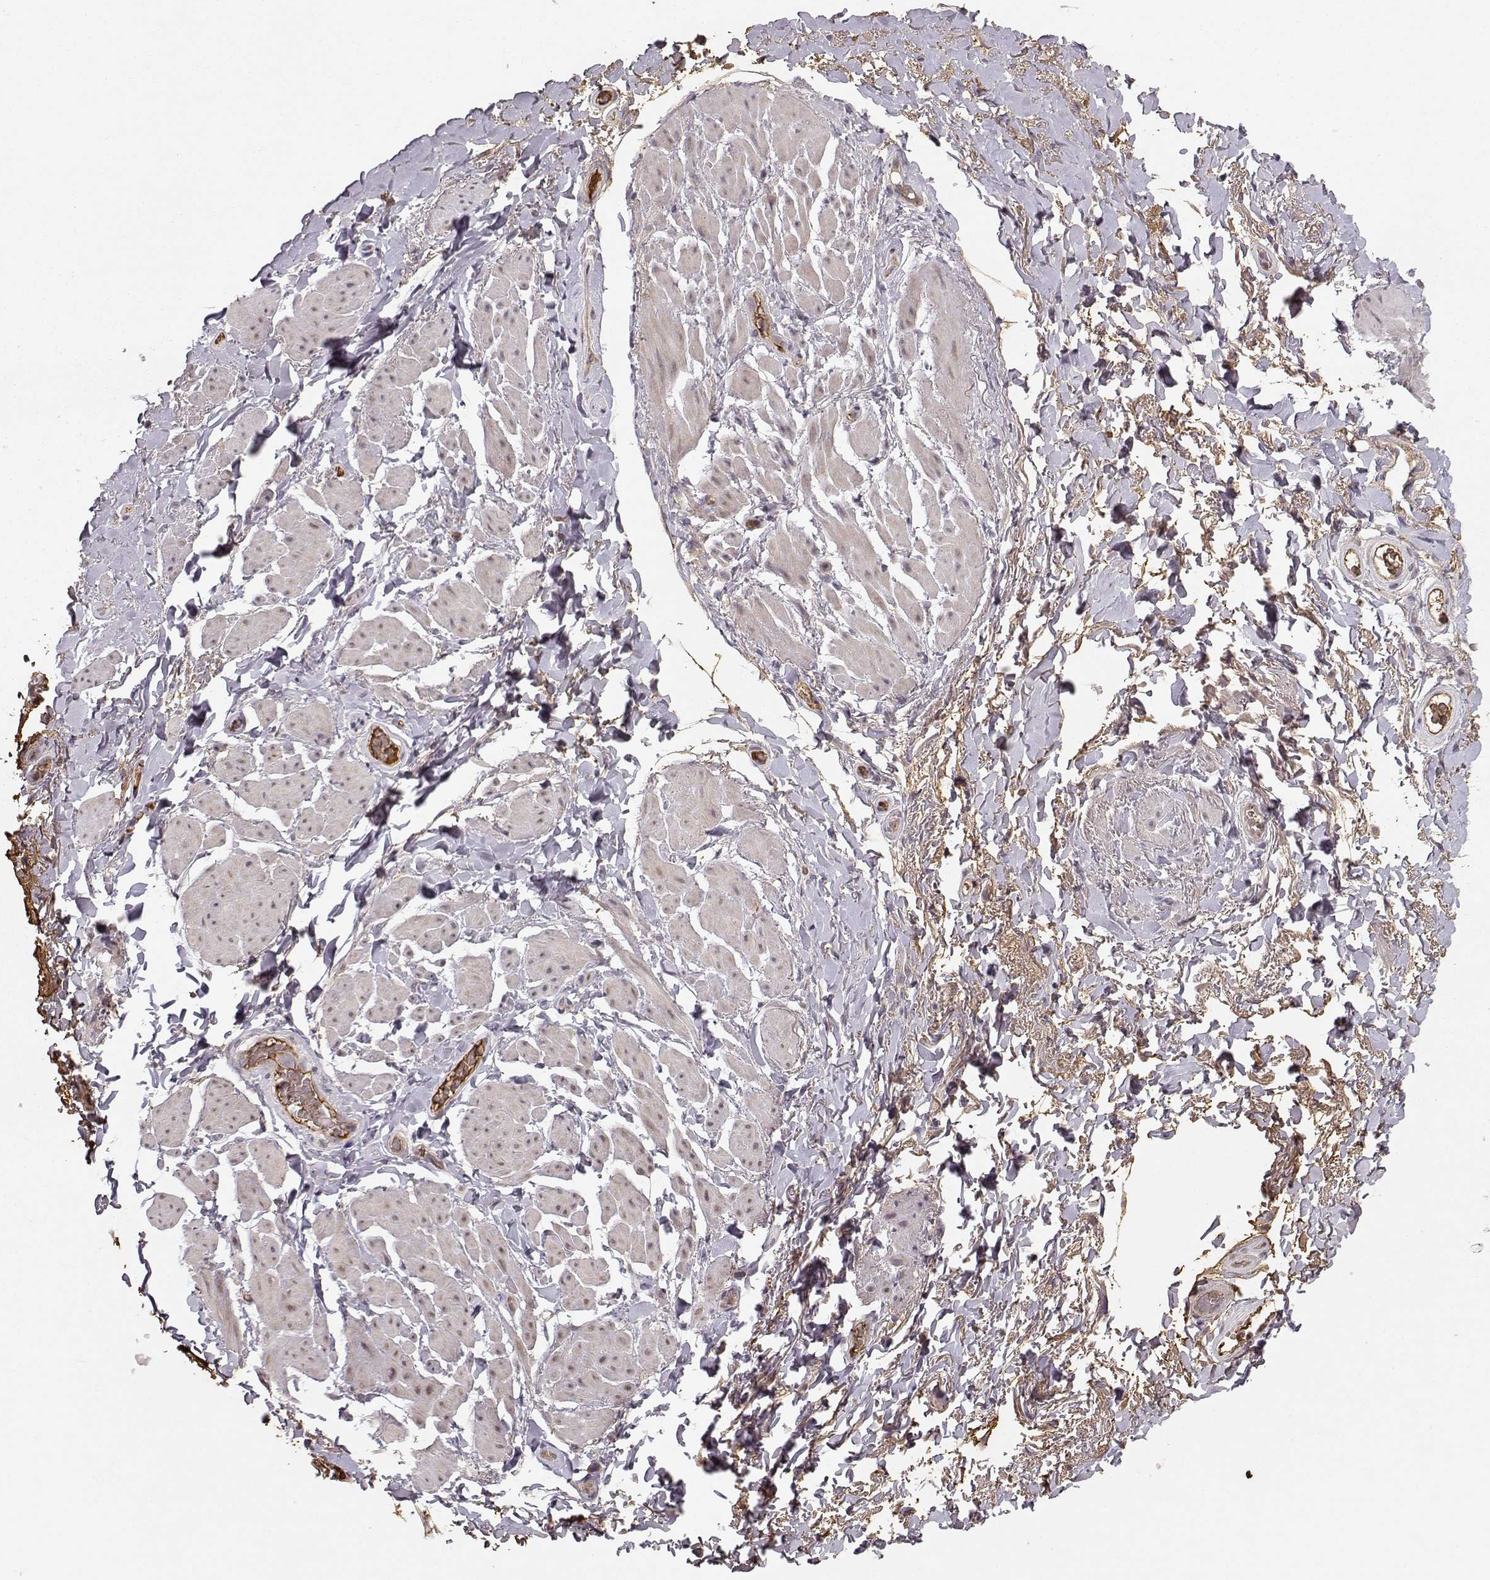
{"staining": {"intensity": "negative", "quantity": "none", "location": "none"}, "tissue": "adipose tissue", "cell_type": "Adipocytes", "image_type": "normal", "snomed": [{"axis": "morphology", "description": "Normal tissue, NOS"}, {"axis": "topography", "description": "Anal"}, {"axis": "topography", "description": "Peripheral nerve tissue"}], "caption": "Photomicrograph shows no significant protein staining in adipocytes of benign adipose tissue. The staining was performed using DAB (3,3'-diaminobenzidine) to visualize the protein expression in brown, while the nuclei were stained in blue with hematoxylin (Magnification: 20x).", "gene": "WNT6", "patient": {"sex": "male", "age": 53}}